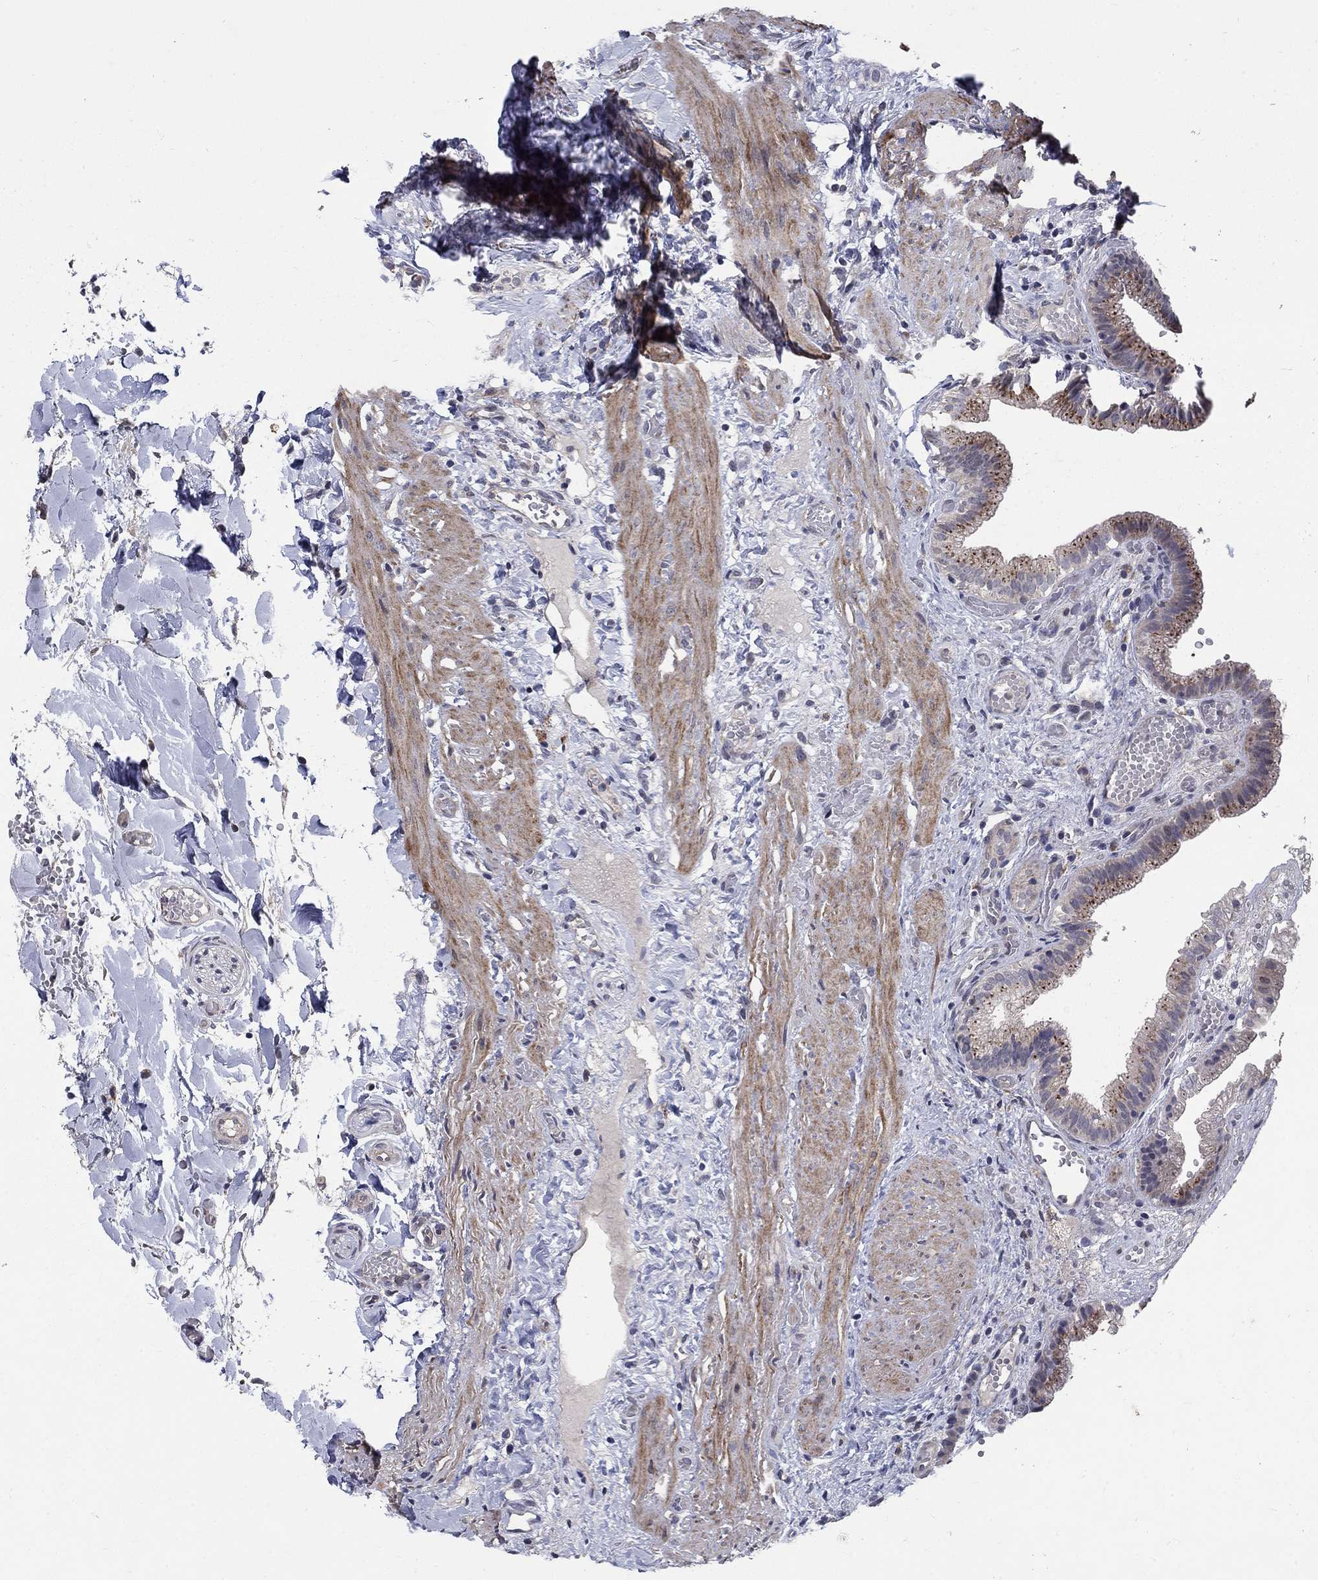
{"staining": {"intensity": "strong", "quantity": "25%-75%", "location": "cytoplasmic/membranous"}, "tissue": "gallbladder", "cell_type": "Glandular cells", "image_type": "normal", "snomed": [{"axis": "morphology", "description": "Normal tissue, NOS"}, {"axis": "topography", "description": "Gallbladder"}], "caption": "IHC (DAB (3,3'-diaminobenzidine)) staining of unremarkable human gallbladder displays strong cytoplasmic/membranous protein positivity in approximately 25%-75% of glandular cells. The protein of interest is shown in brown color, while the nuclei are stained blue.", "gene": "FAM3B", "patient": {"sex": "female", "age": 24}}